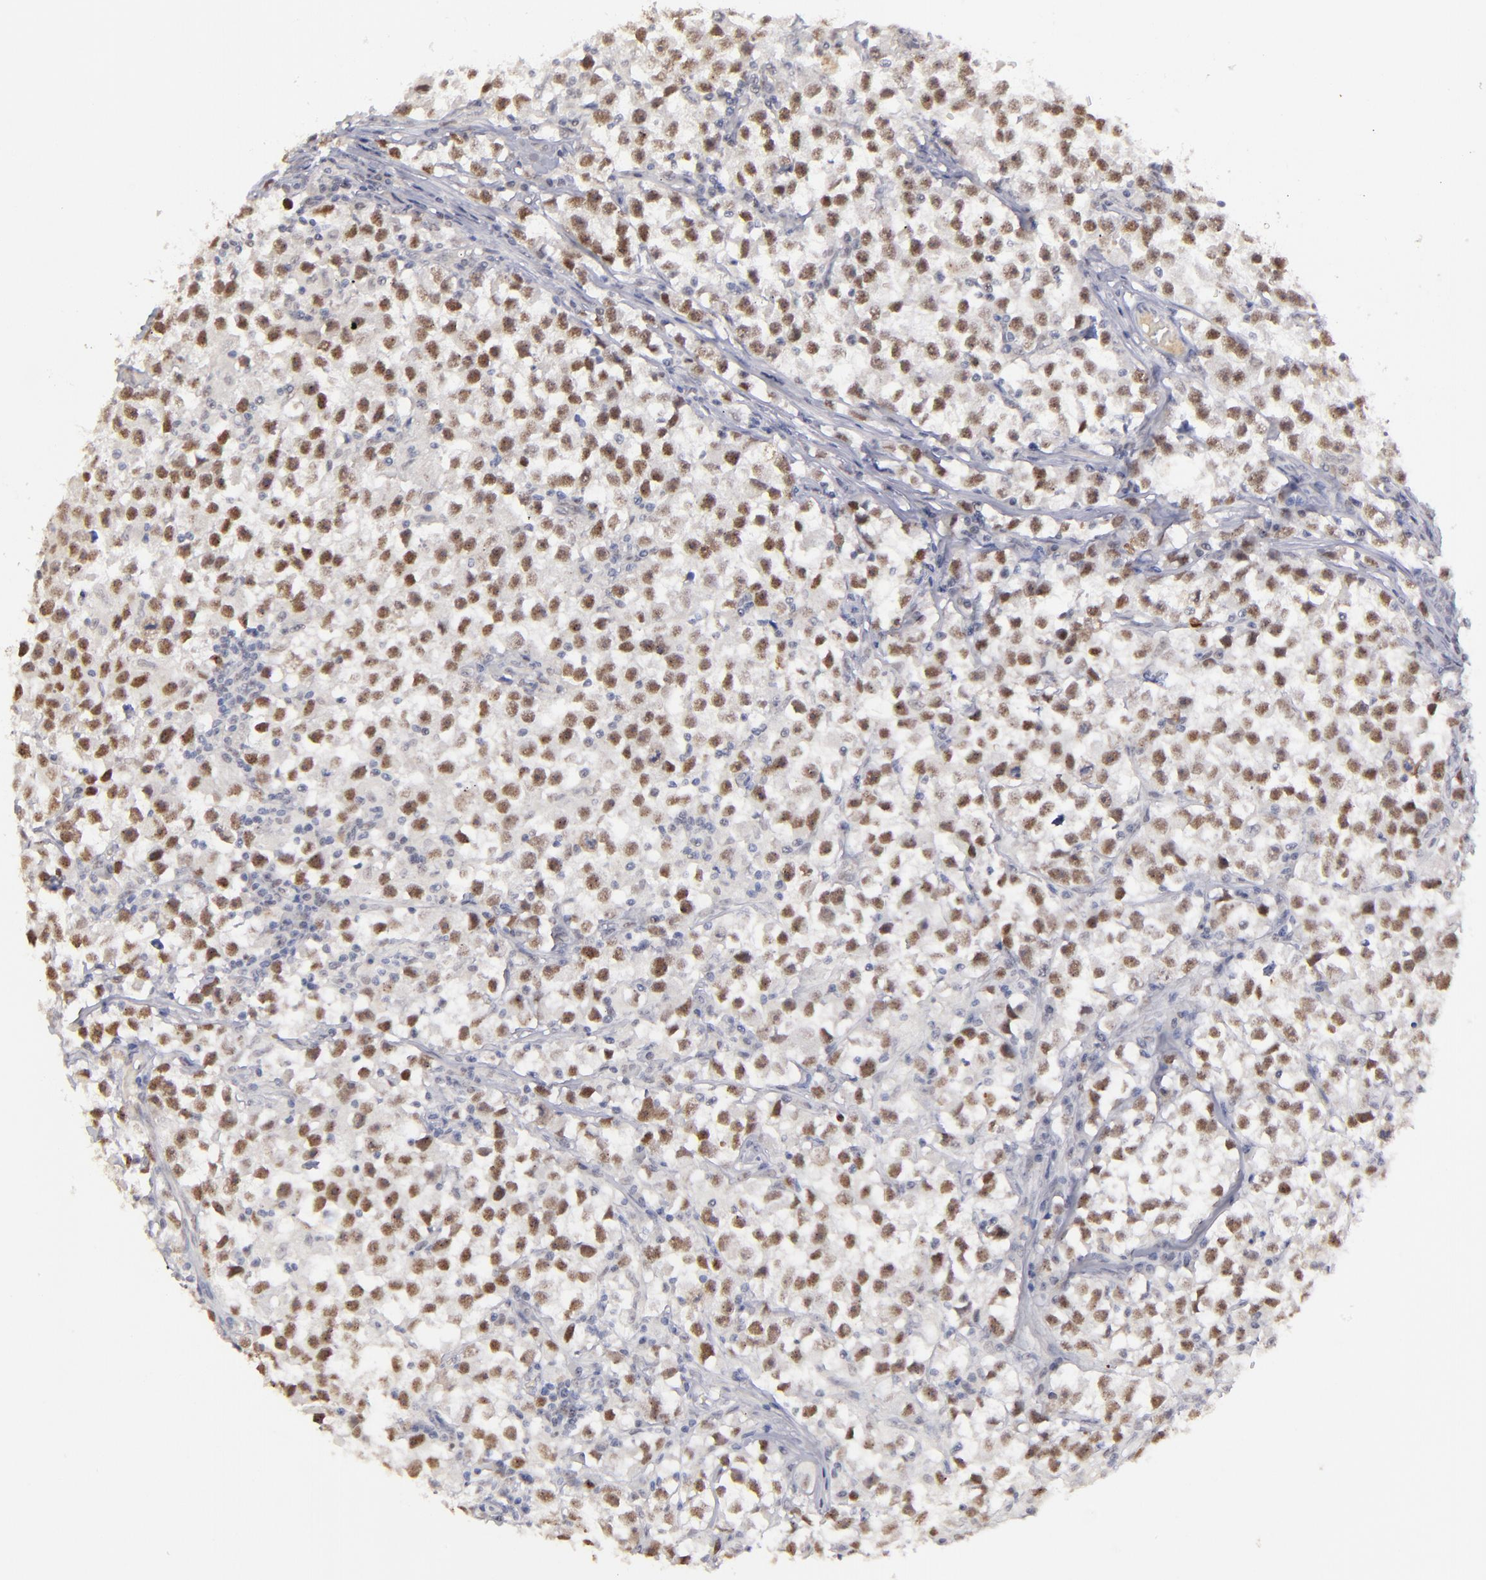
{"staining": {"intensity": "moderate", "quantity": ">75%", "location": "nuclear"}, "tissue": "testis cancer", "cell_type": "Tumor cells", "image_type": "cancer", "snomed": [{"axis": "morphology", "description": "Seminoma, NOS"}, {"axis": "topography", "description": "Testis"}], "caption": "A high-resolution image shows immunohistochemistry staining of seminoma (testis), which shows moderate nuclear staining in about >75% of tumor cells.", "gene": "OTUB2", "patient": {"sex": "male", "age": 33}}